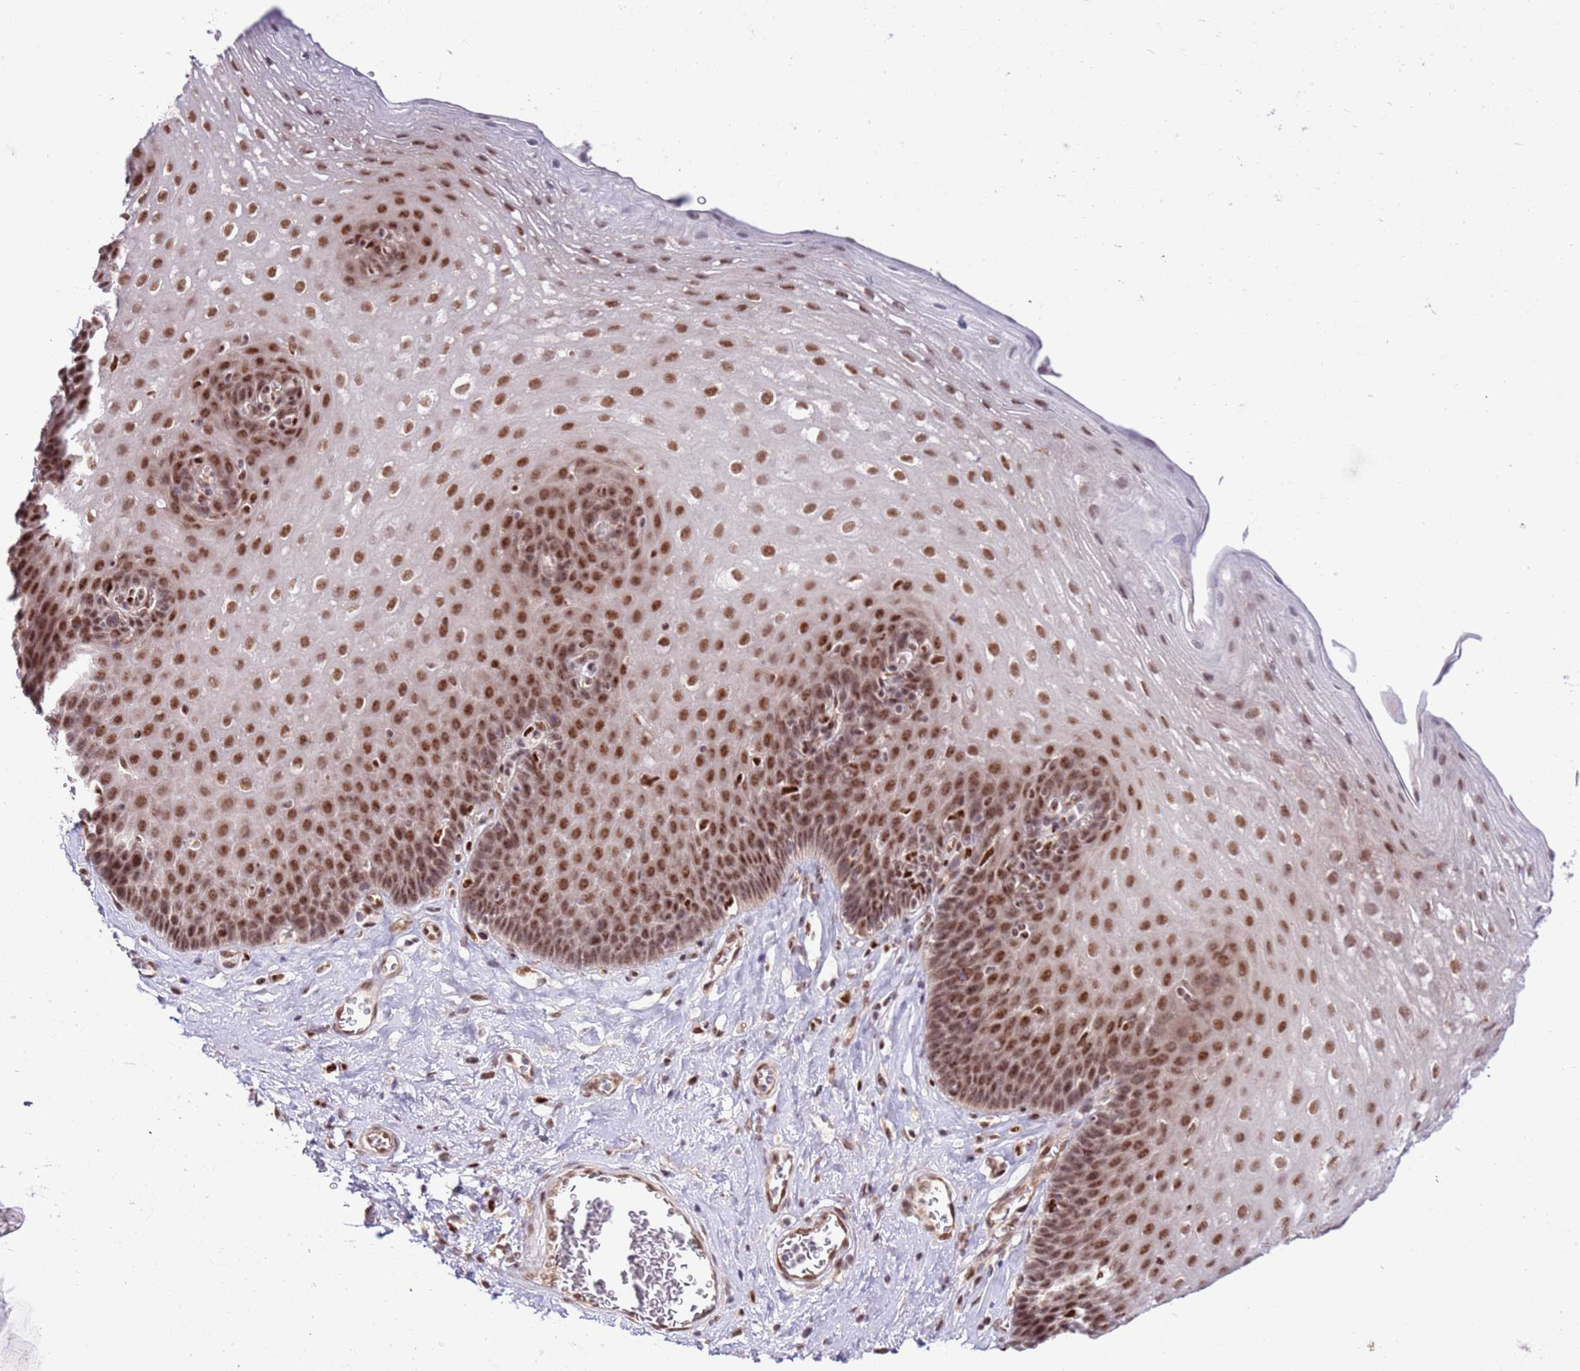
{"staining": {"intensity": "strong", "quantity": ">75%", "location": "nuclear"}, "tissue": "esophagus", "cell_type": "Squamous epithelial cells", "image_type": "normal", "snomed": [{"axis": "morphology", "description": "Normal tissue, NOS"}, {"axis": "topography", "description": "Esophagus"}], "caption": "This is an image of IHC staining of unremarkable esophagus, which shows strong staining in the nuclear of squamous epithelial cells.", "gene": "PRPF6", "patient": {"sex": "female", "age": 66}}